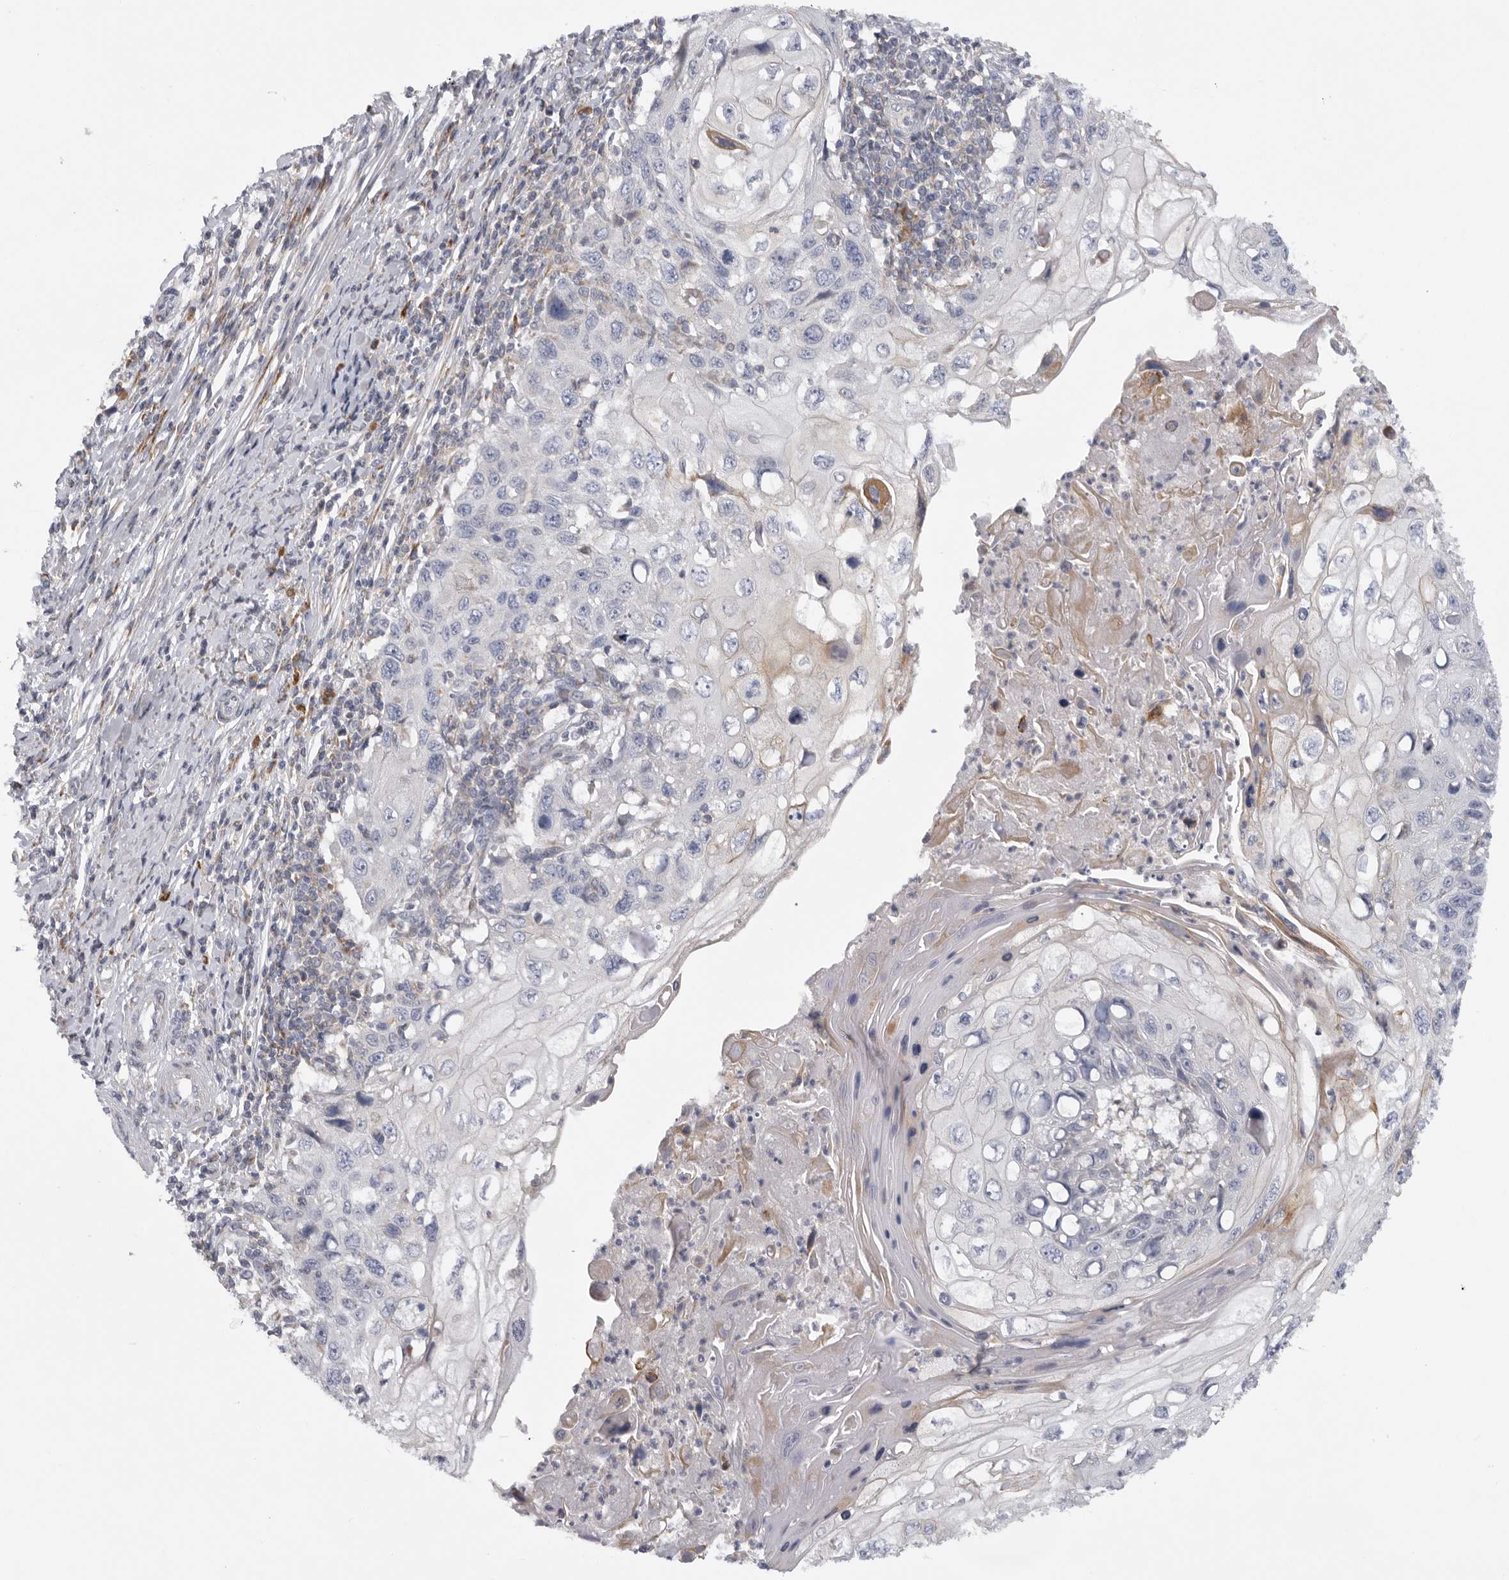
{"staining": {"intensity": "negative", "quantity": "none", "location": "none"}, "tissue": "cervical cancer", "cell_type": "Tumor cells", "image_type": "cancer", "snomed": [{"axis": "morphology", "description": "Squamous cell carcinoma, NOS"}, {"axis": "topography", "description": "Cervix"}], "caption": "High magnification brightfield microscopy of cervical cancer stained with DAB (3,3'-diaminobenzidine) (brown) and counterstained with hematoxylin (blue): tumor cells show no significant expression.", "gene": "USP24", "patient": {"sex": "female", "age": 70}}